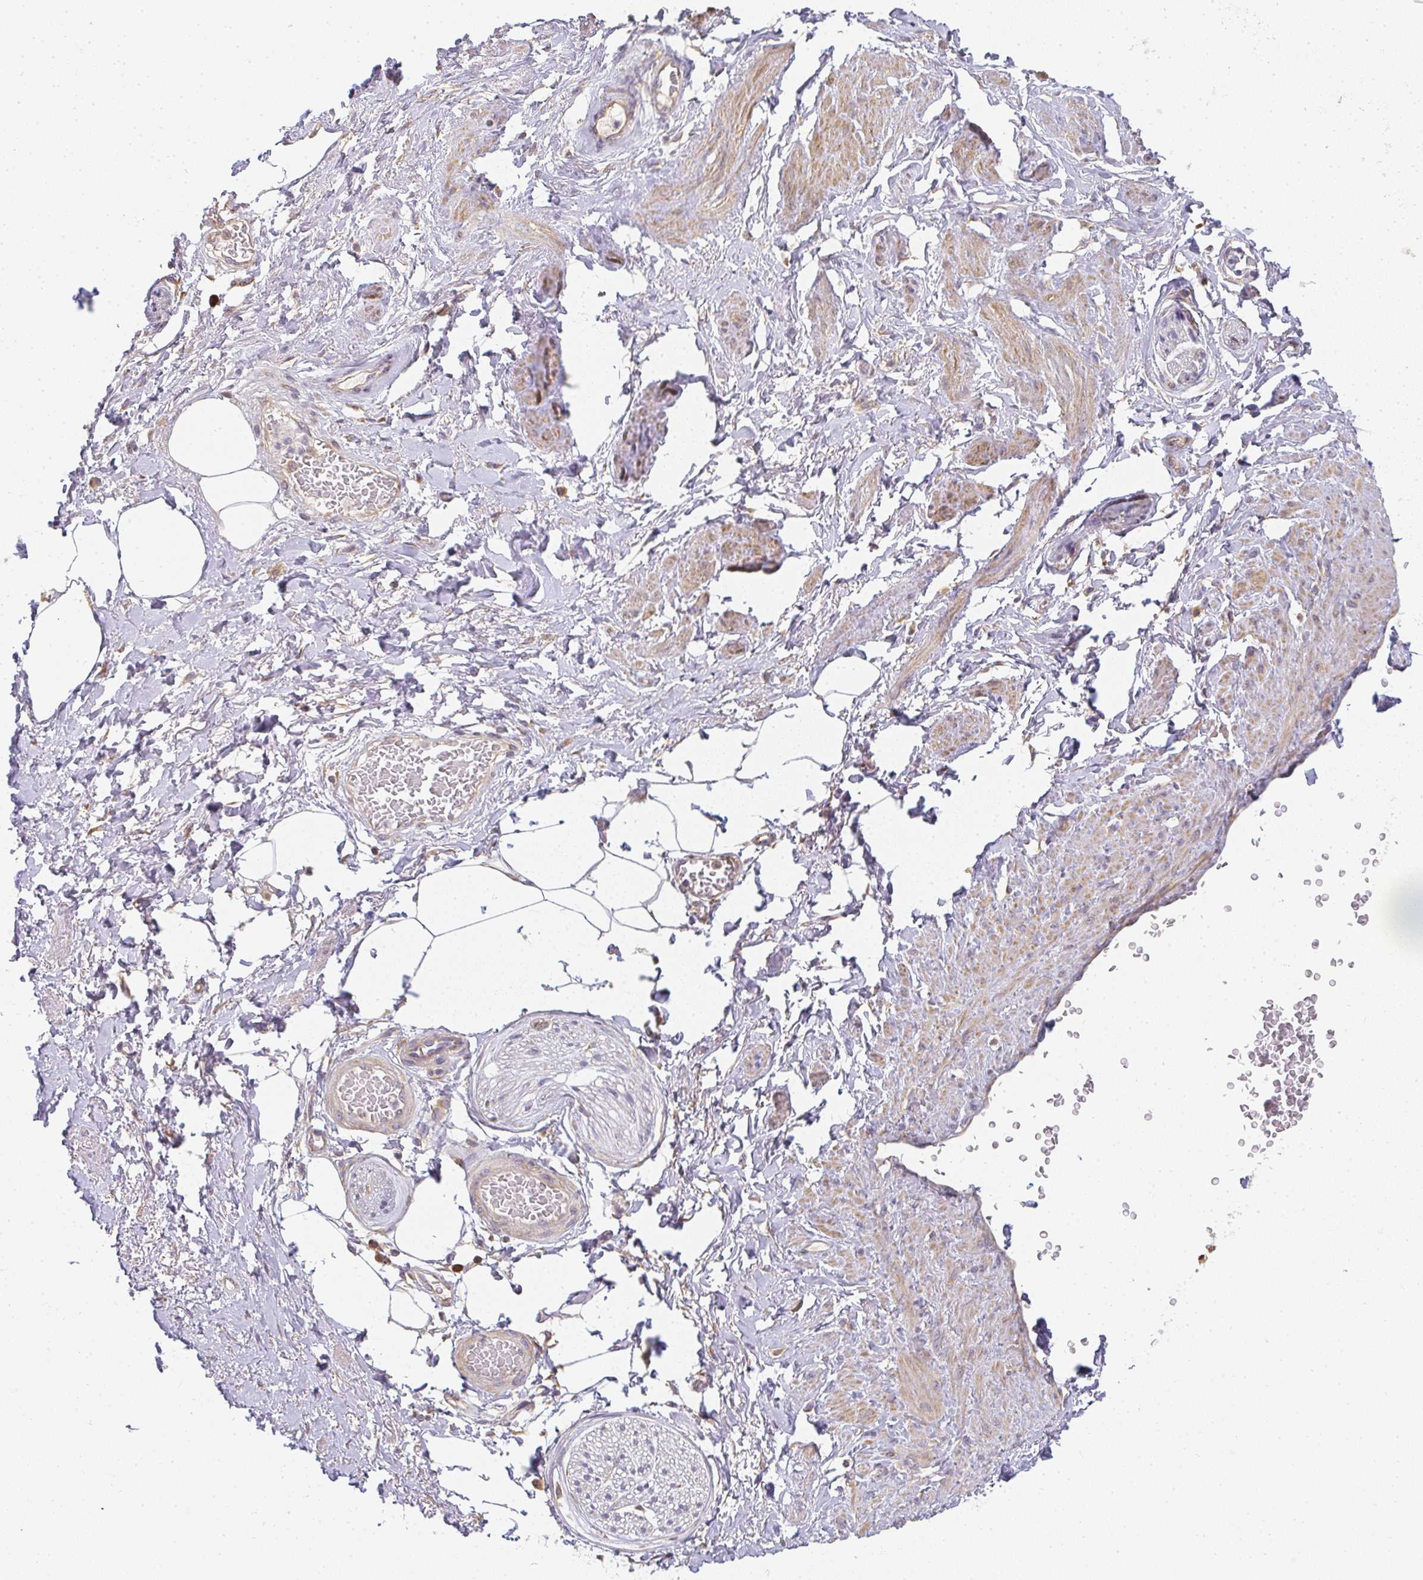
{"staining": {"intensity": "weak", "quantity": "25%-75%", "location": "cytoplasmic/membranous"}, "tissue": "adipose tissue", "cell_type": "Adipocytes", "image_type": "normal", "snomed": [{"axis": "morphology", "description": "Normal tissue, NOS"}, {"axis": "topography", "description": "Vagina"}, {"axis": "topography", "description": "Peripheral nerve tissue"}], "caption": "A brown stain labels weak cytoplasmic/membranous expression of a protein in adipocytes of benign human adipose tissue. Using DAB (3,3'-diaminobenzidine) (brown) and hematoxylin (blue) stains, captured at high magnification using brightfield microscopy.", "gene": "SLC35B3", "patient": {"sex": "female", "age": 71}}